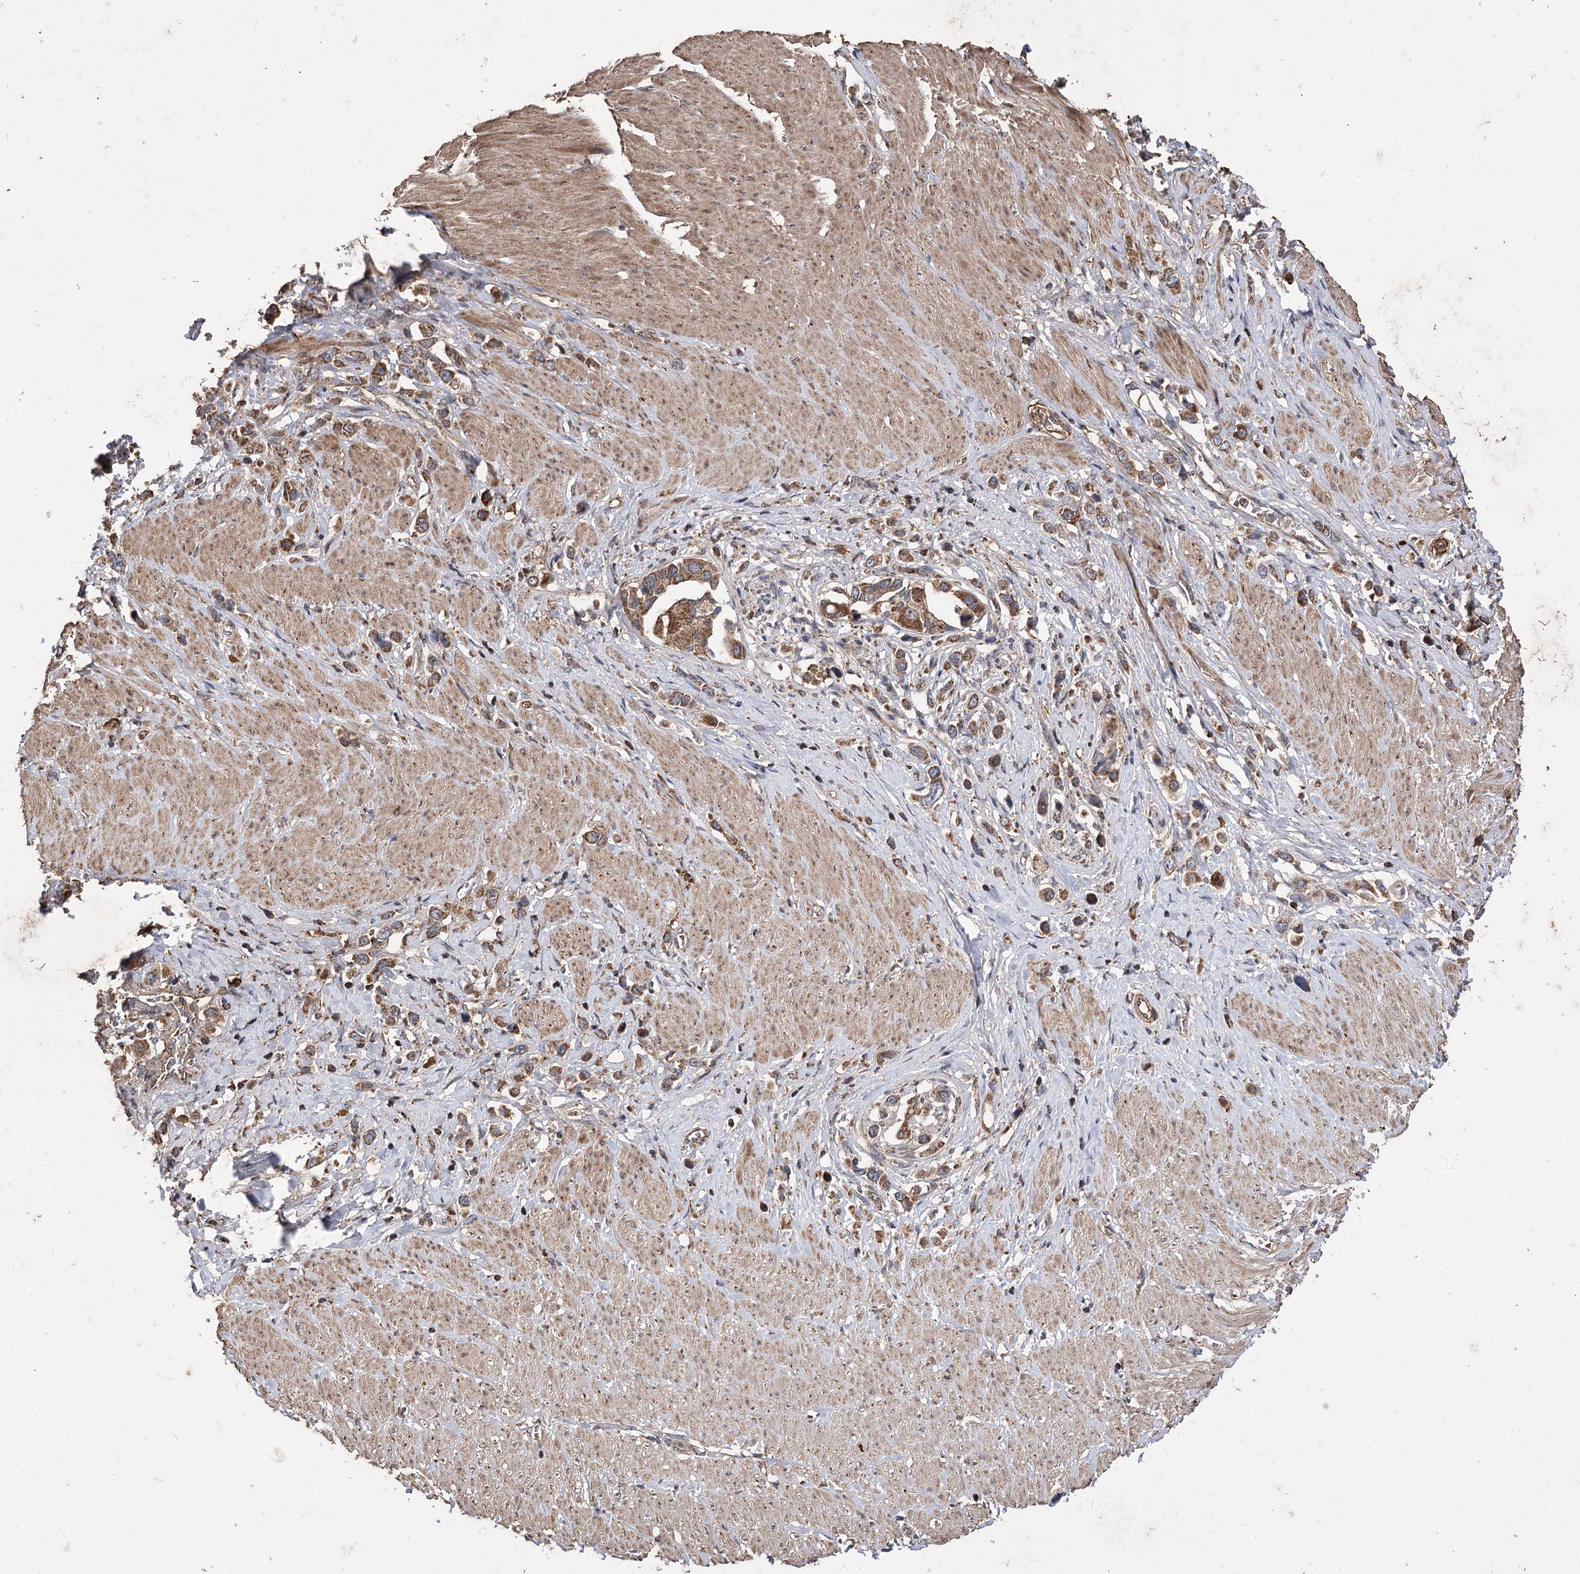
{"staining": {"intensity": "strong", "quantity": ">75%", "location": "cytoplasmic/membranous"}, "tissue": "stomach cancer", "cell_type": "Tumor cells", "image_type": "cancer", "snomed": [{"axis": "morphology", "description": "Normal tissue, NOS"}, {"axis": "morphology", "description": "Adenocarcinoma, NOS"}, {"axis": "topography", "description": "Stomach, upper"}, {"axis": "topography", "description": "Stomach"}], "caption": "The photomicrograph reveals a brown stain indicating the presence of a protein in the cytoplasmic/membranous of tumor cells in adenocarcinoma (stomach). Nuclei are stained in blue.", "gene": "RASSF3", "patient": {"sex": "female", "age": 65}}